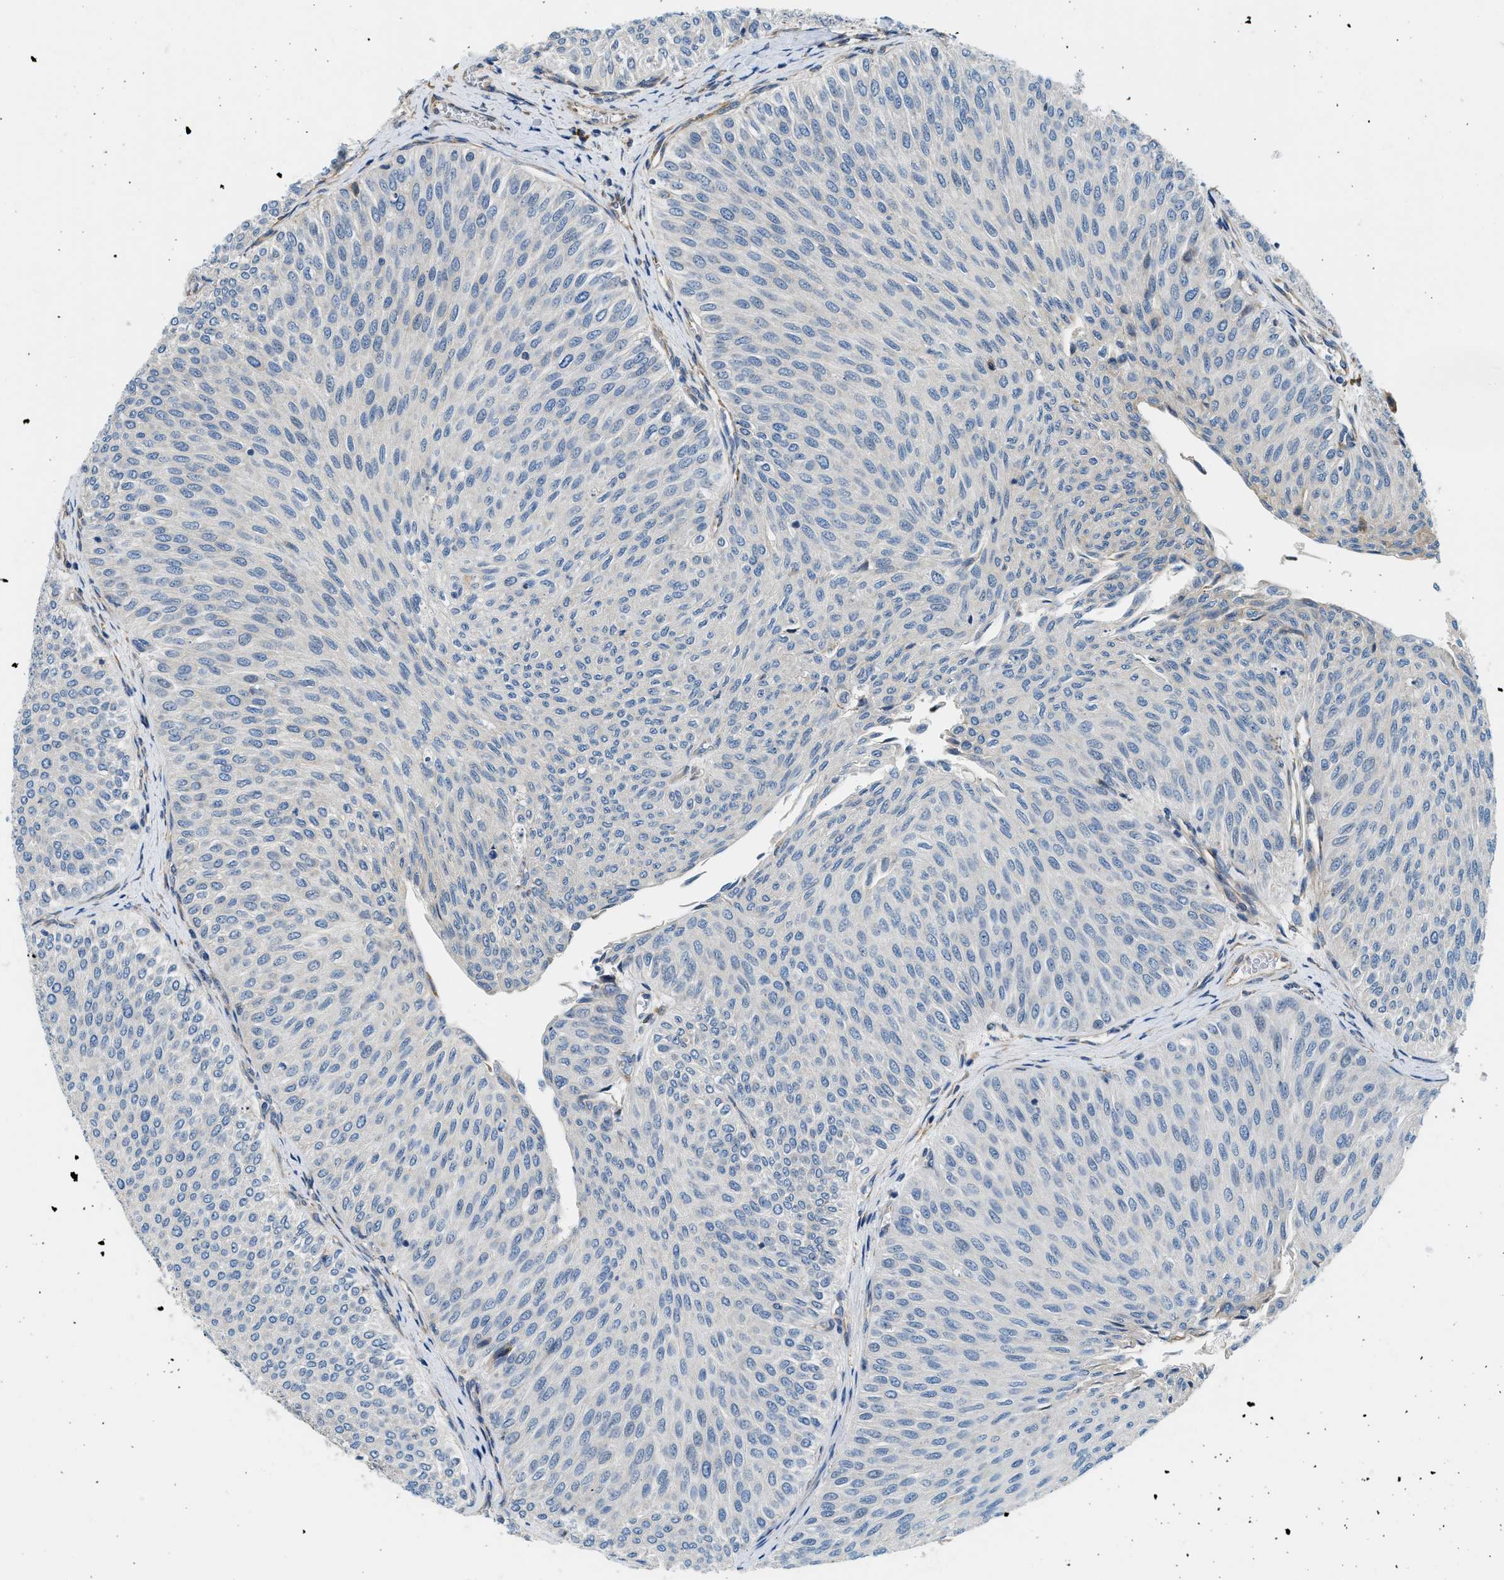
{"staining": {"intensity": "negative", "quantity": "none", "location": "none"}, "tissue": "urothelial cancer", "cell_type": "Tumor cells", "image_type": "cancer", "snomed": [{"axis": "morphology", "description": "Urothelial carcinoma, Low grade"}, {"axis": "topography", "description": "Urinary bladder"}], "caption": "DAB immunohistochemical staining of low-grade urothelial carcinoma shows no significant staining in tumor cells.", "gene": "CNTN6", "patient": {"sex": "male", "age": 78}}